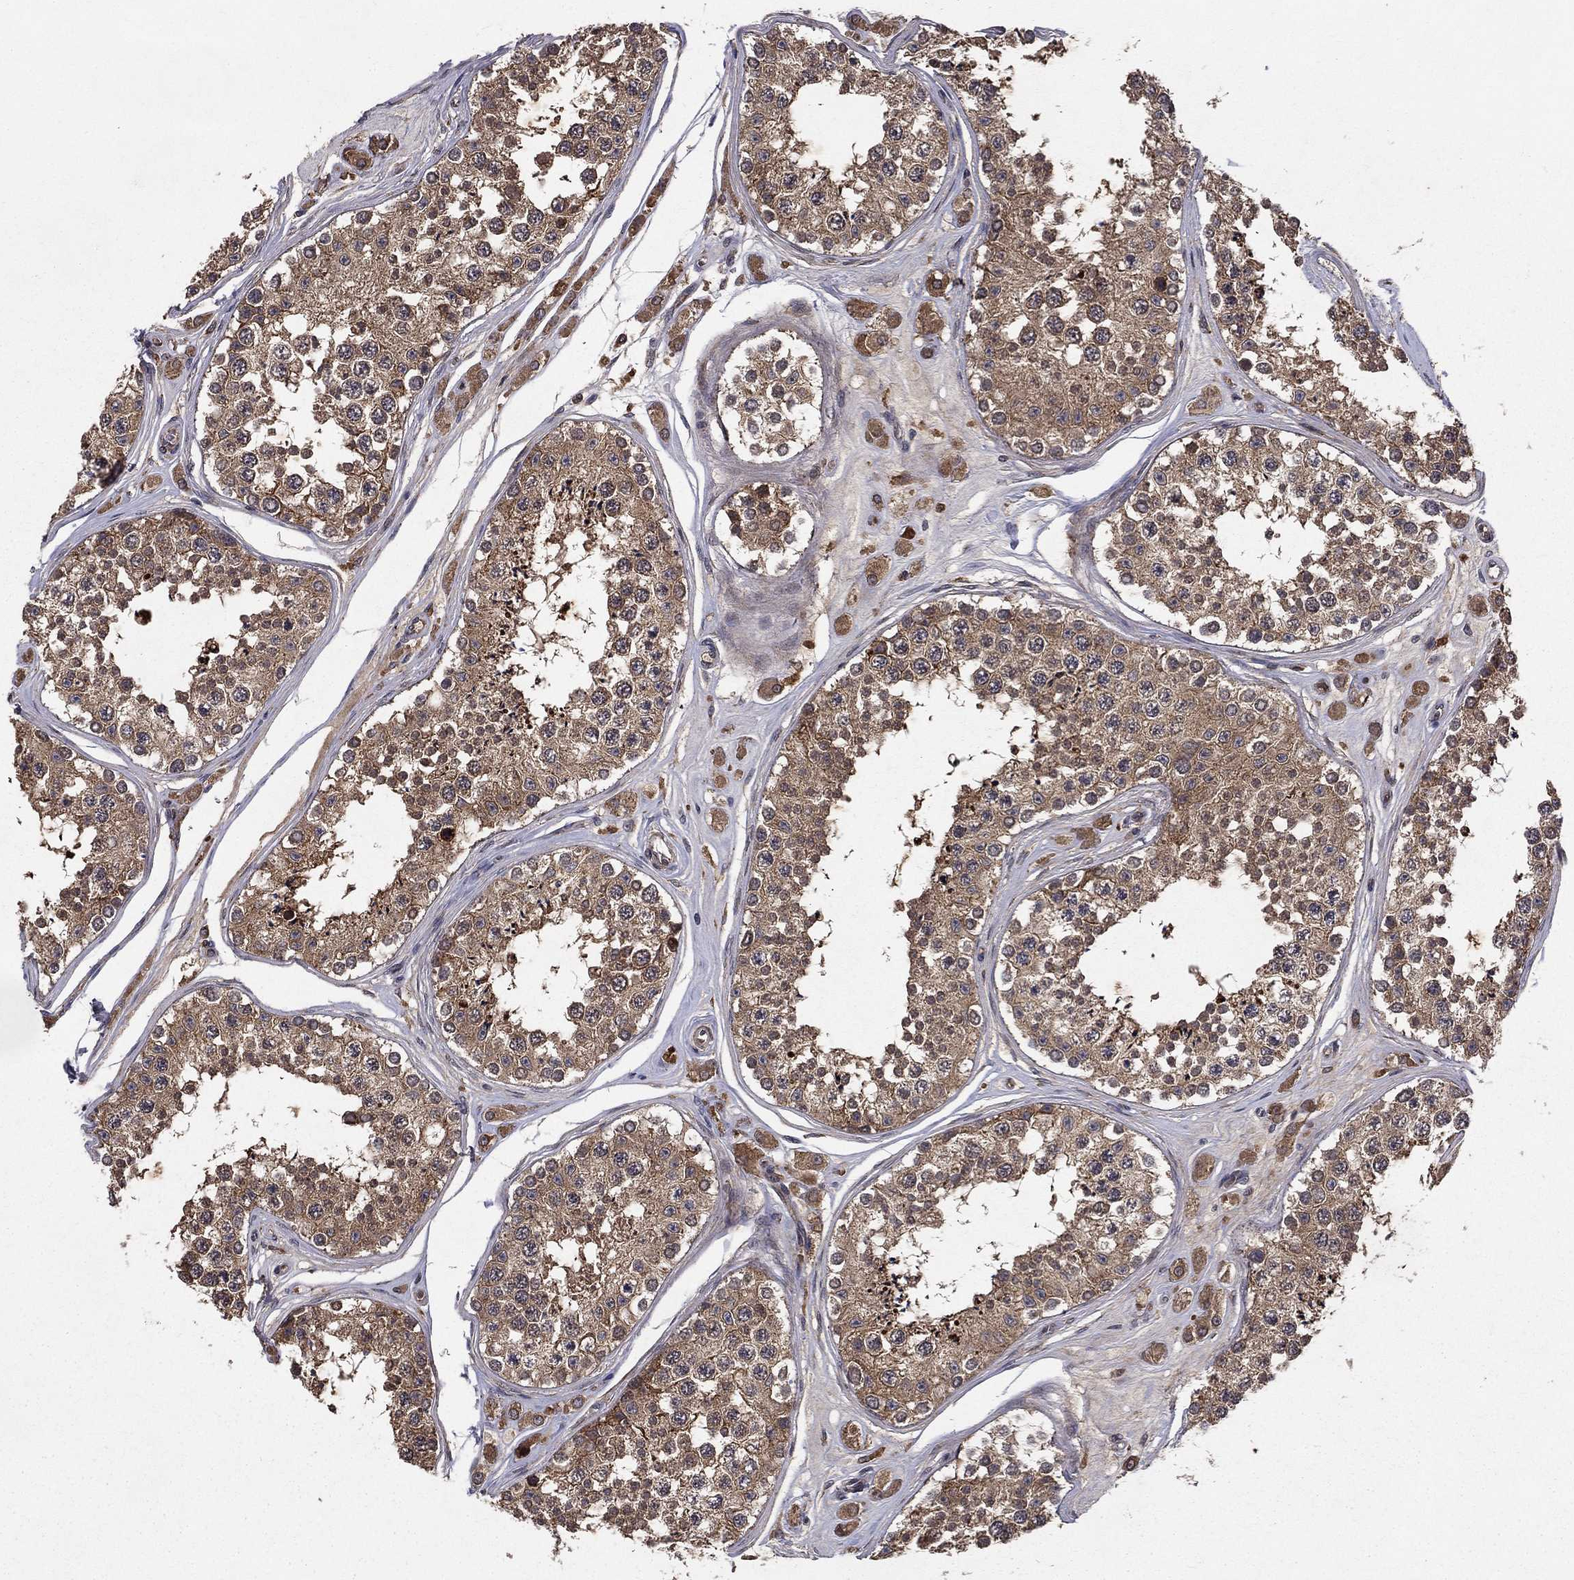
{"staining": {"intensity": "moderate", "quantity": "25%-75%", "location": "cytoplasmic/membranous,nuclear"}, "tissue": "testis", "cell_type": "Cells in seminiferous ducts", "image_type": "normal", "snomed": [{"axis": "morphology", "description": "Normal tissue, NOS"}, {"axis": "topography", "description": "Testis"}], "caption": "Testis stained for a protein demonstrates moderate cytoplasmic/membranous,nuclear positivity in cells in seminiferous ducts. (brown staining indicates protein expression, while blue staining denotes nuclei).", "gene": "BABAM2", "patient": {"sex": "male", "age": 25}}